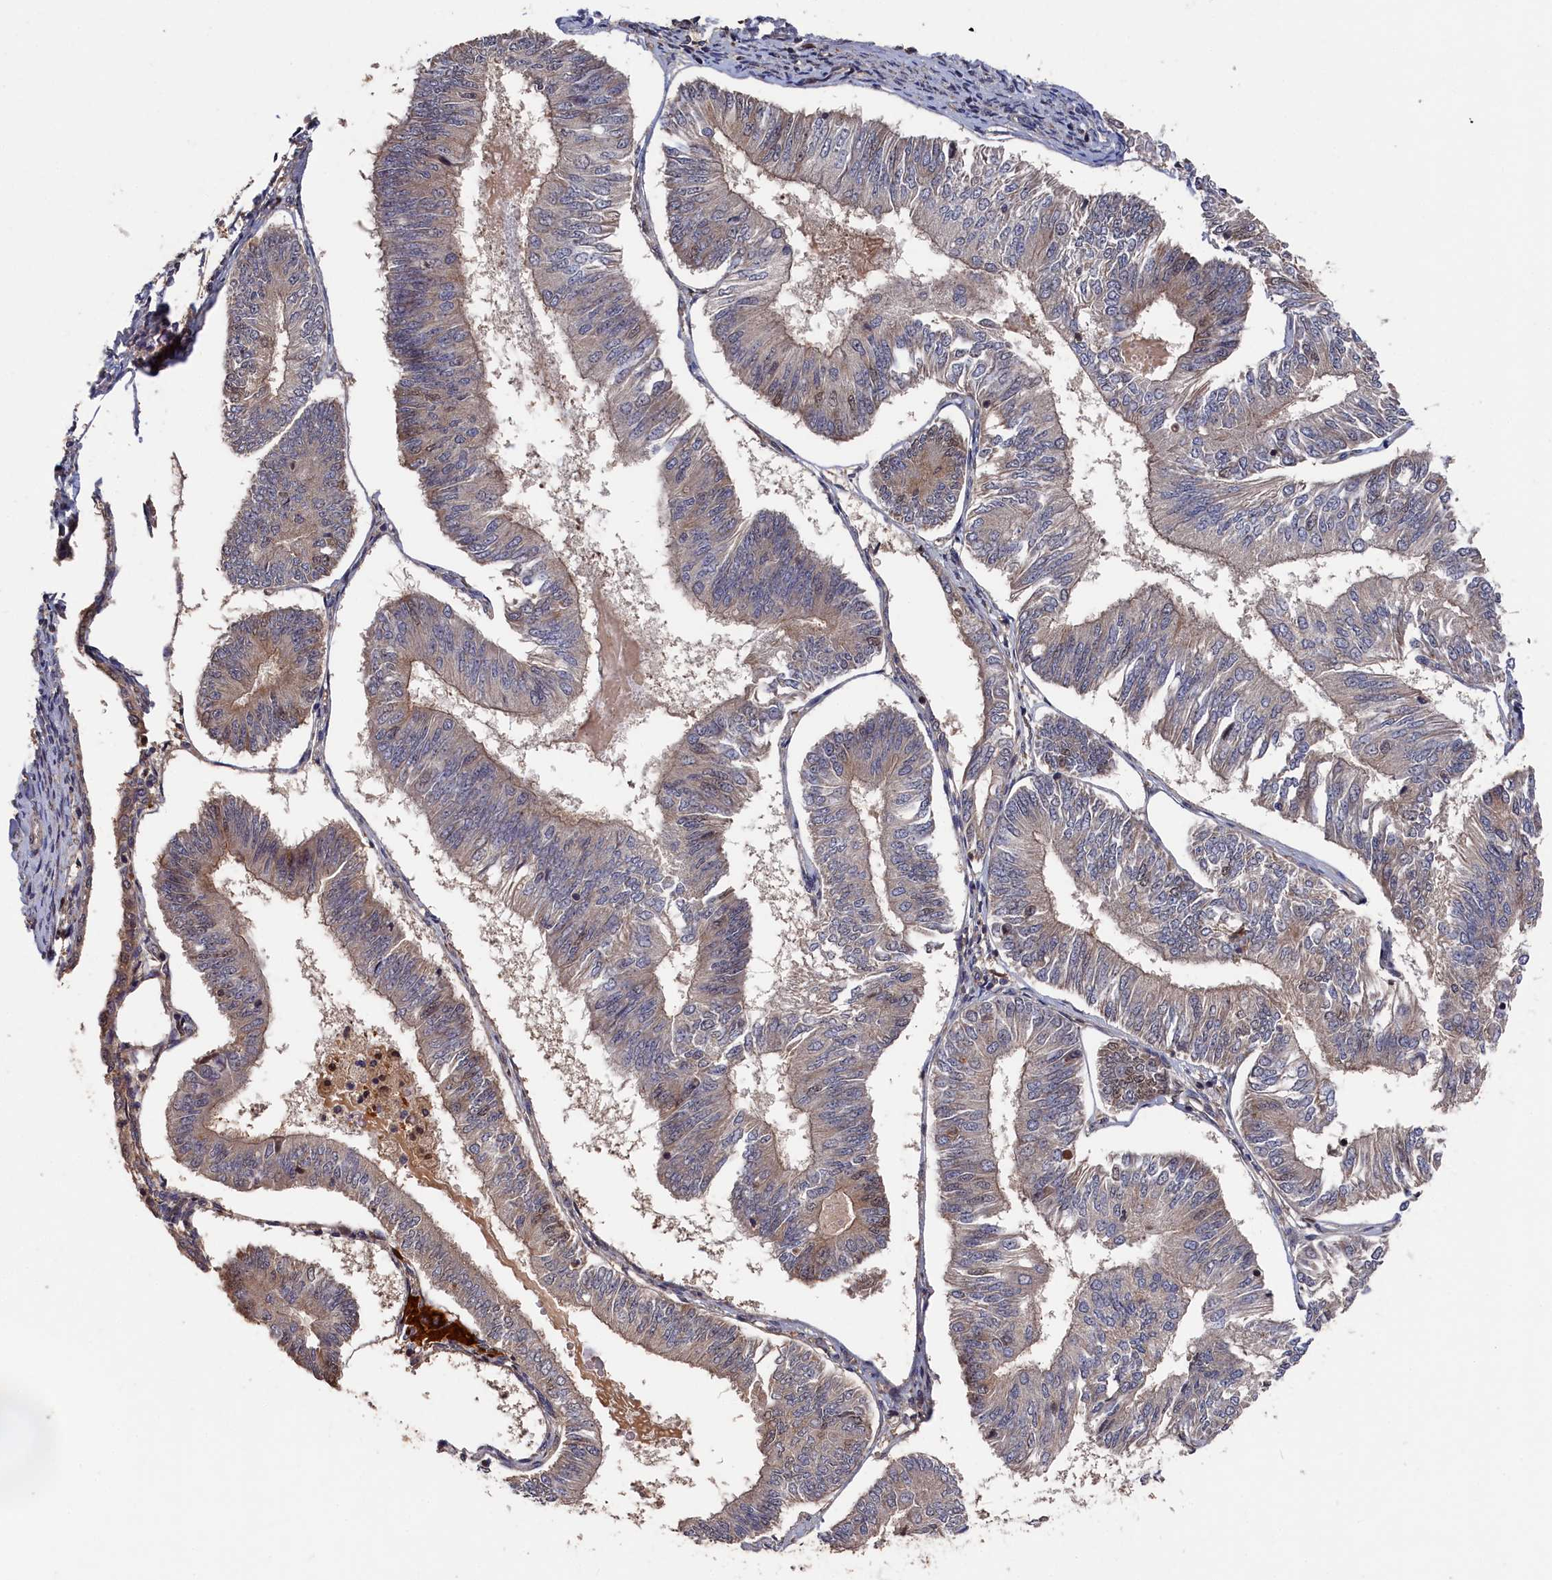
{"staining": {"intensity": "weak", "quantity": "25%-75%", "location": "cytoplasmic/membranous,nuclear"}, "tissue": "endometrial cancer", "cell_type": "Tumor cells", "image_type": "cancer", "snomed": [{"axis": "morphology", "description": "Adenocarcinoma, NOS"}, {"axis": "topography", "description": "Endometrium"}], "caption": "Adenocarcinoma (endometrial) was stained to show a protein in brown. There is low levels of weak cytoplasmic/membranous and nuclear expression in approximately 25%-75% of tumor cells. (DAB IHC, brown staining for protein, blue staining for nuclei).", "gene": "RMI2", "patient": {"sex": "female", "age": 58}}